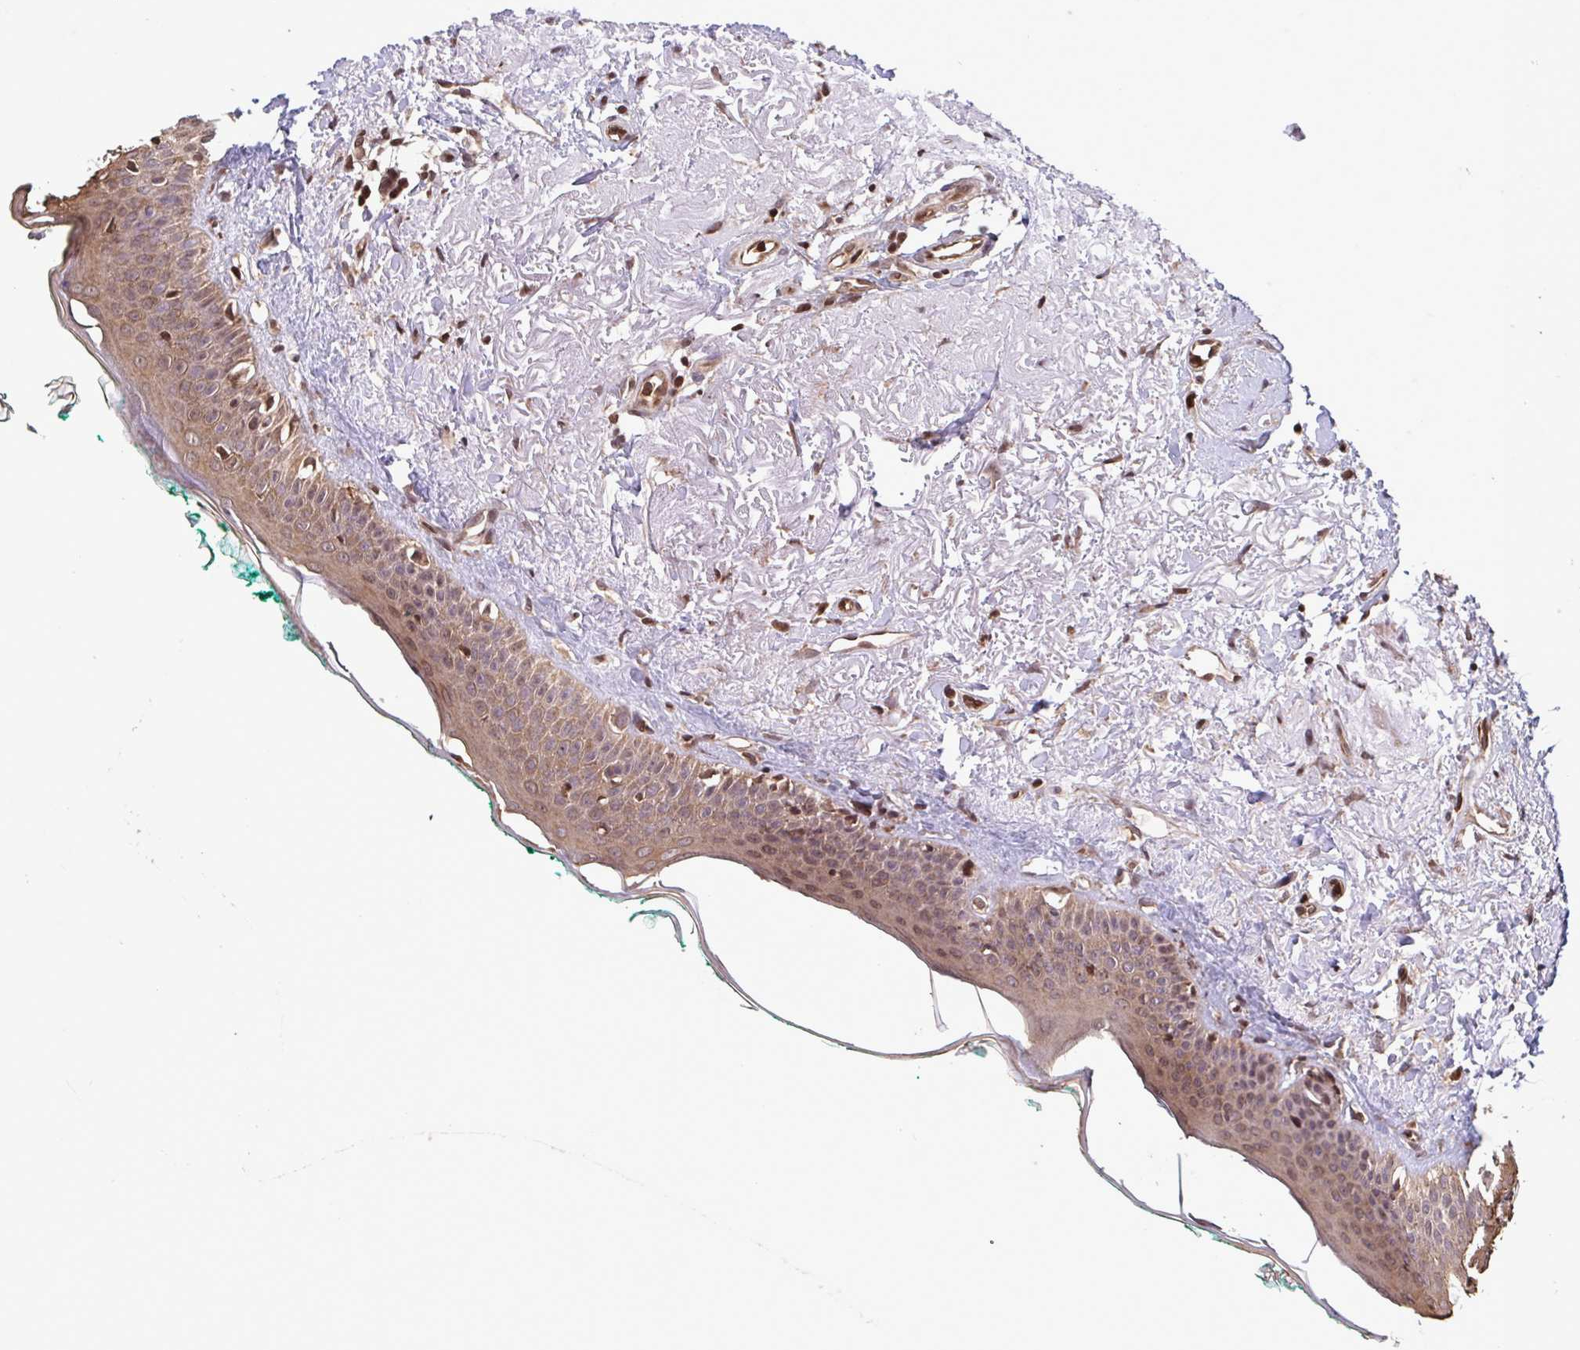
{"staining": {"intensity": "moderate", "quantity": ">75%", "location": "cytoplasmic/membranous,nuclear"}, "tissue": "oral mucosa", "cell_type": "Squamous epithelial cells", "image_type": "normal", "snomed": [{"axis": "morphology", "description": "Normal tissue, NOS"}, {"axis": "topography", "description": "Oral tissue"}], "caption": "High-power microscopy captured an immunohistochemistry (IHC) histopathology image of benign oral mucosa, revealing moderate cytoplasmic/membranous,nuclear positivity in approximately >75% of squamous epithelial cells.", "gene": "SEC63", "patient": {"sex": "female", "age": 70}}